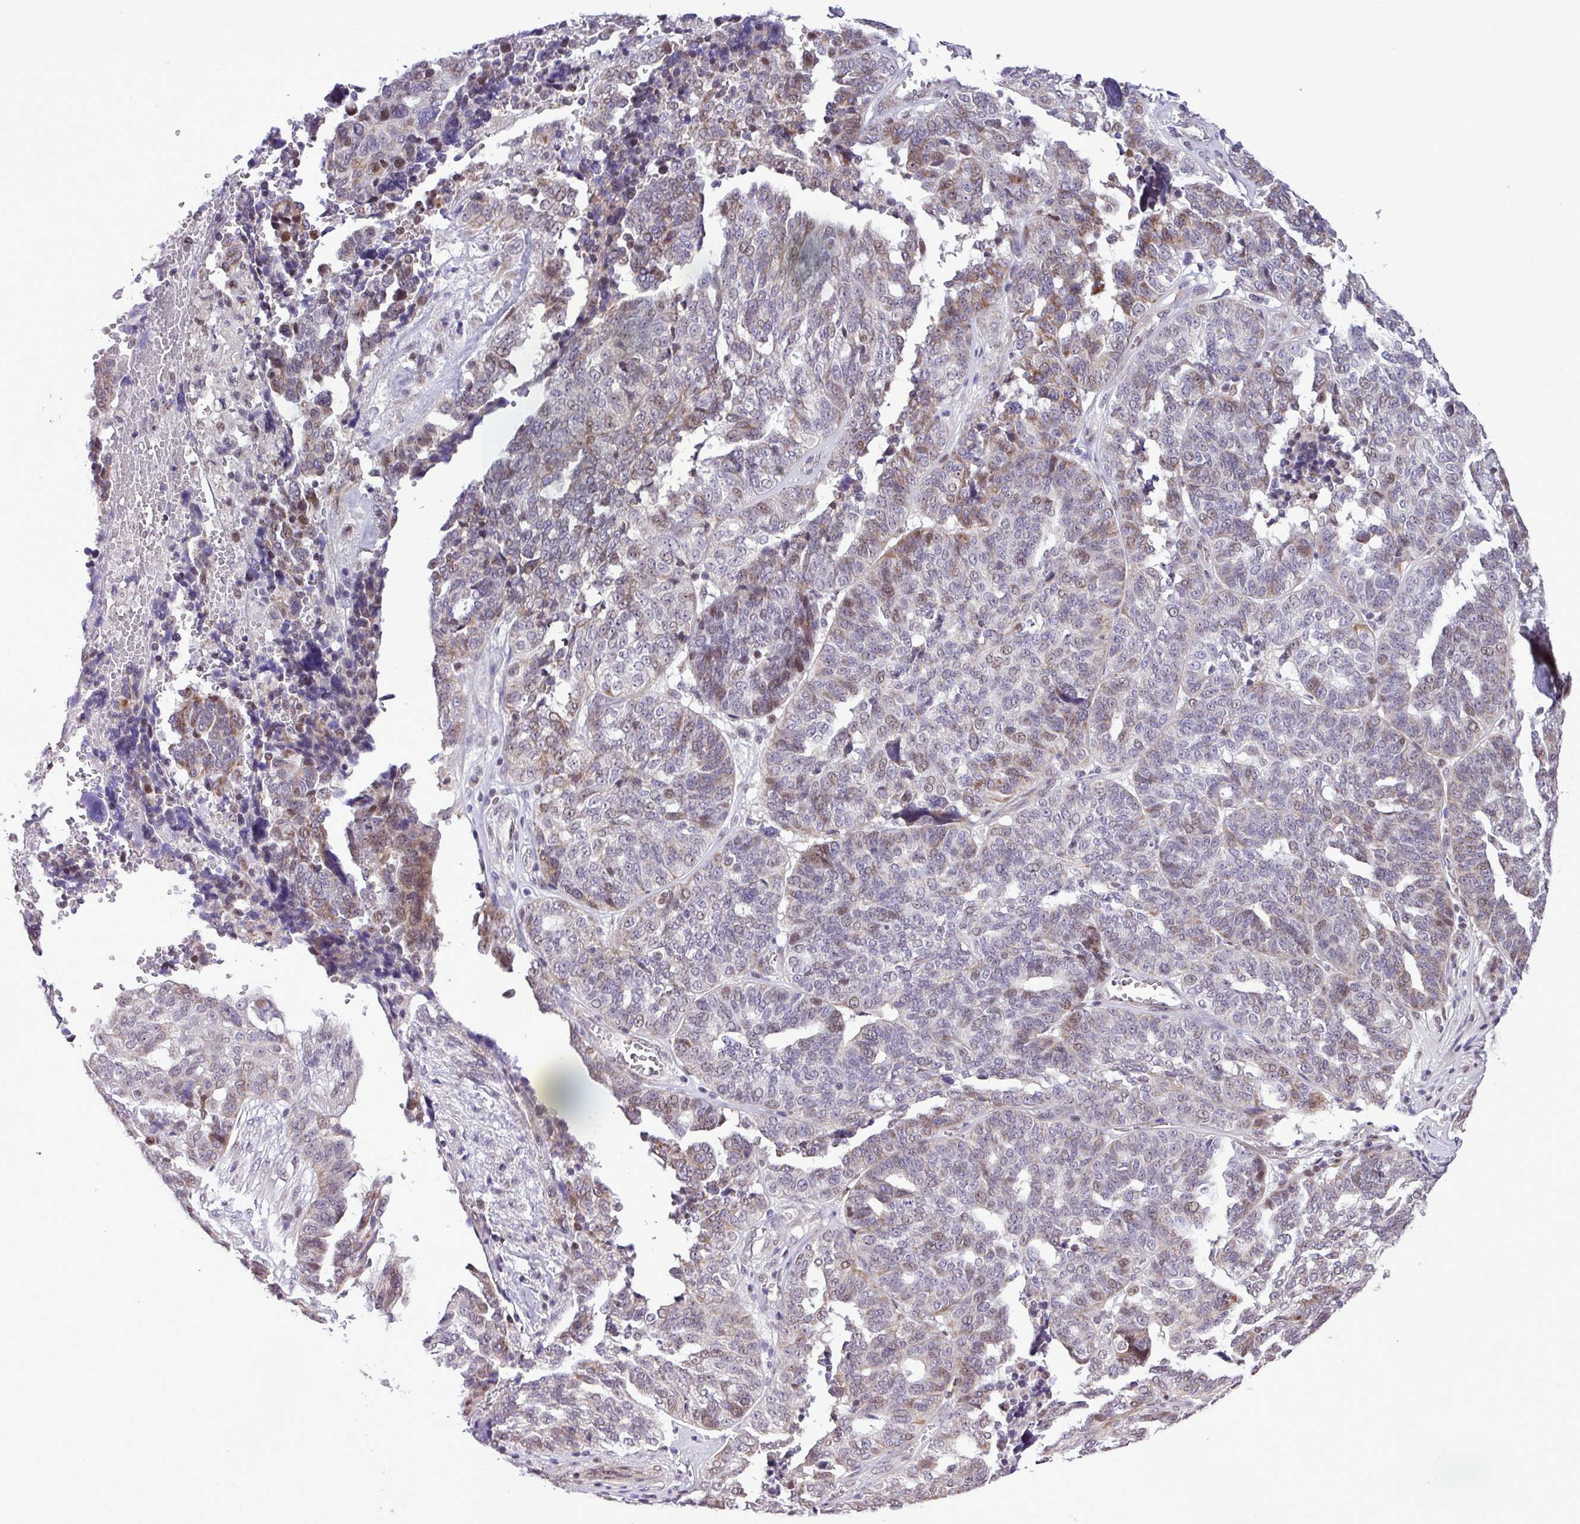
{"staining": {"intensity": "moderate", "quantity": "<25%", "location": "cytoplasmic/membranous,nuclear"}, "tissue": "ovarian cancer", "cell_type": "Tumor cells", "image_type": "cancer", "snomed": [{"axis": "morphology", "description": "Cystadenocarcinoma, serous, NOS"}, {"axis": "topography", "description": "Ovary"}], "caption": "DAB (3,3'-diaminobenzidine) immunohistochemical staining of human ovarian cancer (serous cystadenocarcinoma) demonstrates moderate cytoplasmic/membranous and nuclear protein staining in about <25% of tumor cells.", "gene": "ZNF354A", "patient": {"sex": "female", "age": 59}}